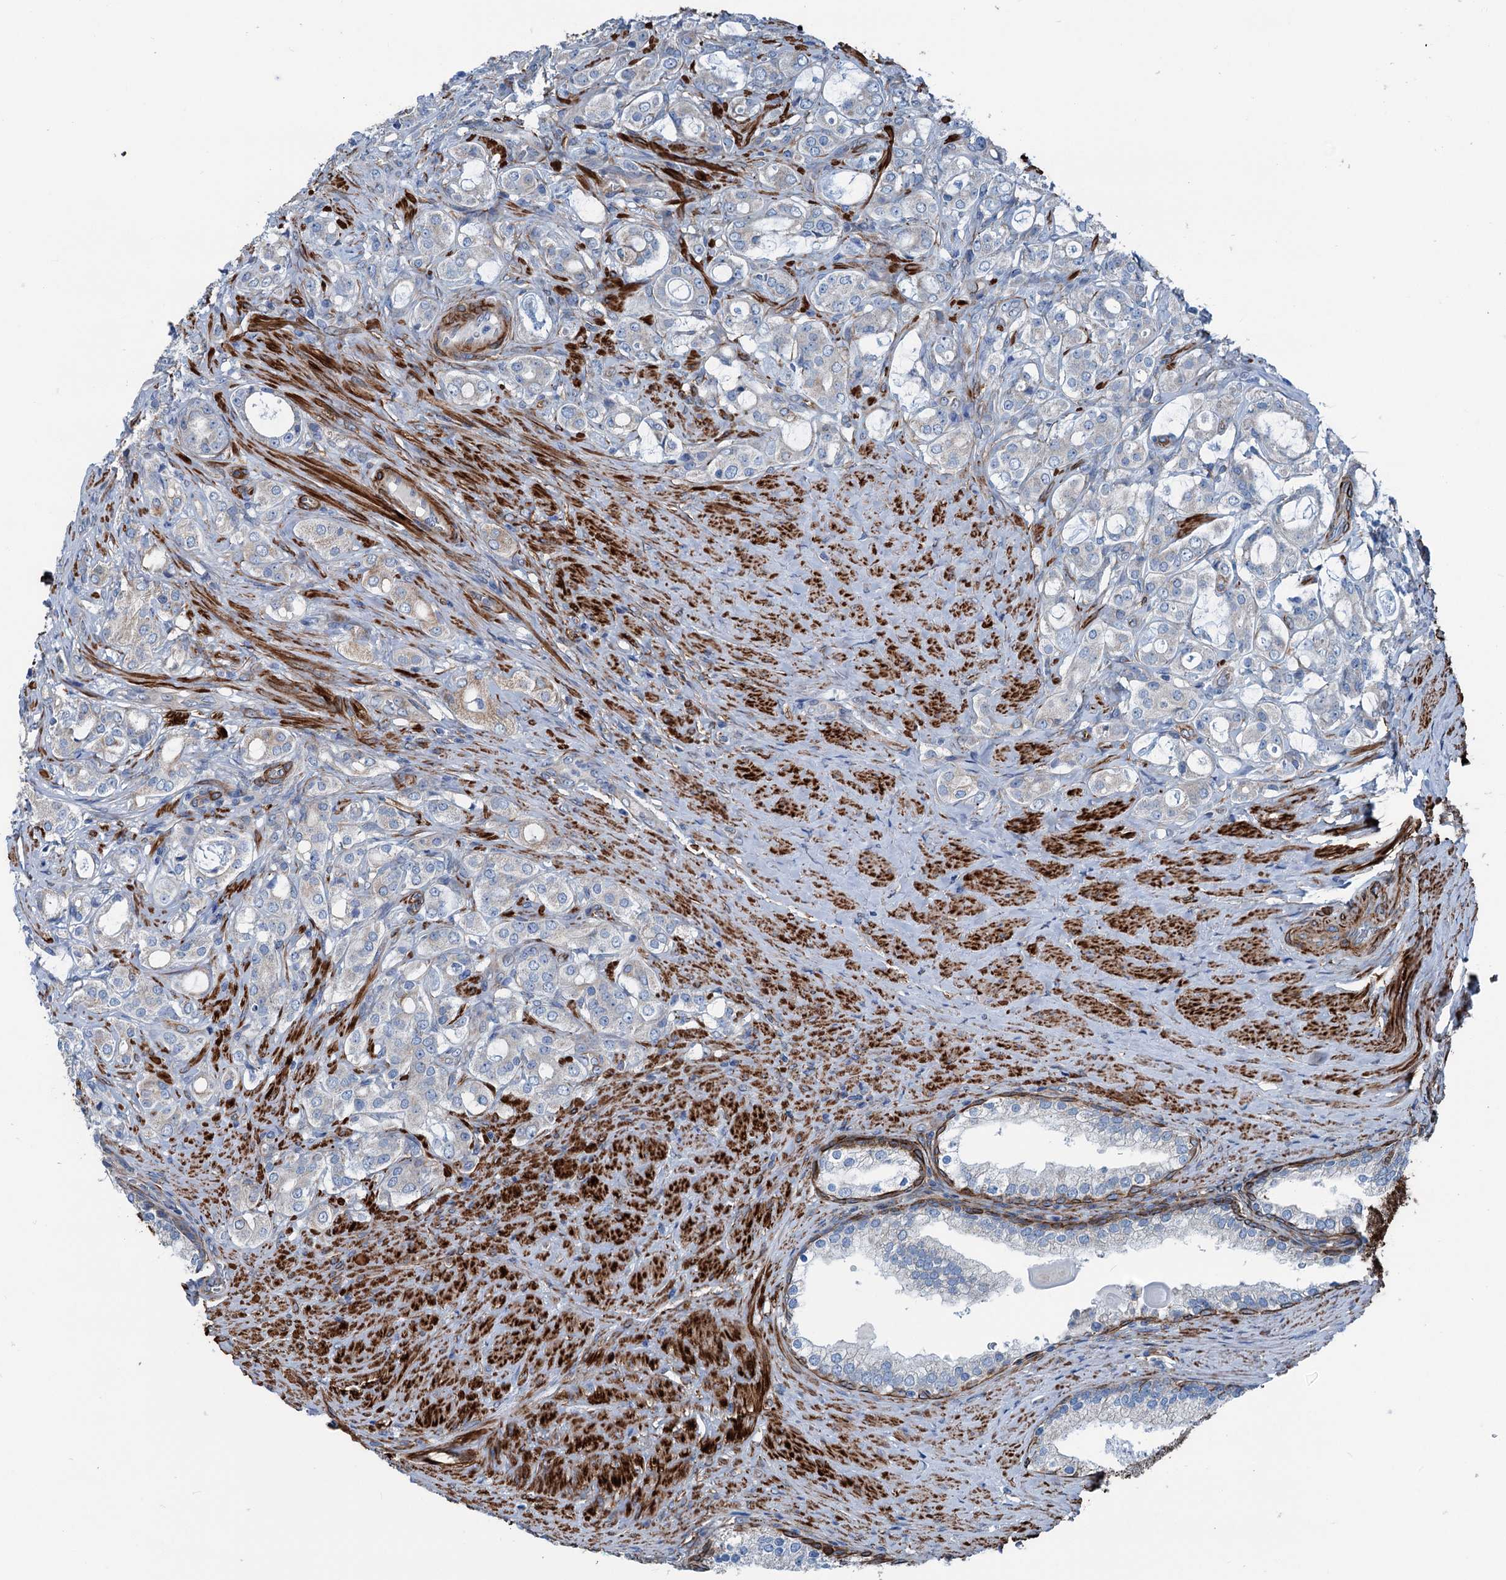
{"staining": {"intensity": "negative", "quantity": "none", "location": "none"}, "tissue": "prostate cancer", "cell_type": "Tumor cells", "image_type": "cancer", "snomed": [{"axis": "morphology", "description": "Adenocarcinoma, High grade"}, {"axis": "topography", "description": "Prostate"}], "caption": "IHC photomicrograph of prostate high-grade adenocarcinoma stained for a protein (brown), which shows no expression in tumor cells.", "gene": "CALCOCO1", "patient": {"sex": "male", "age": 63}}